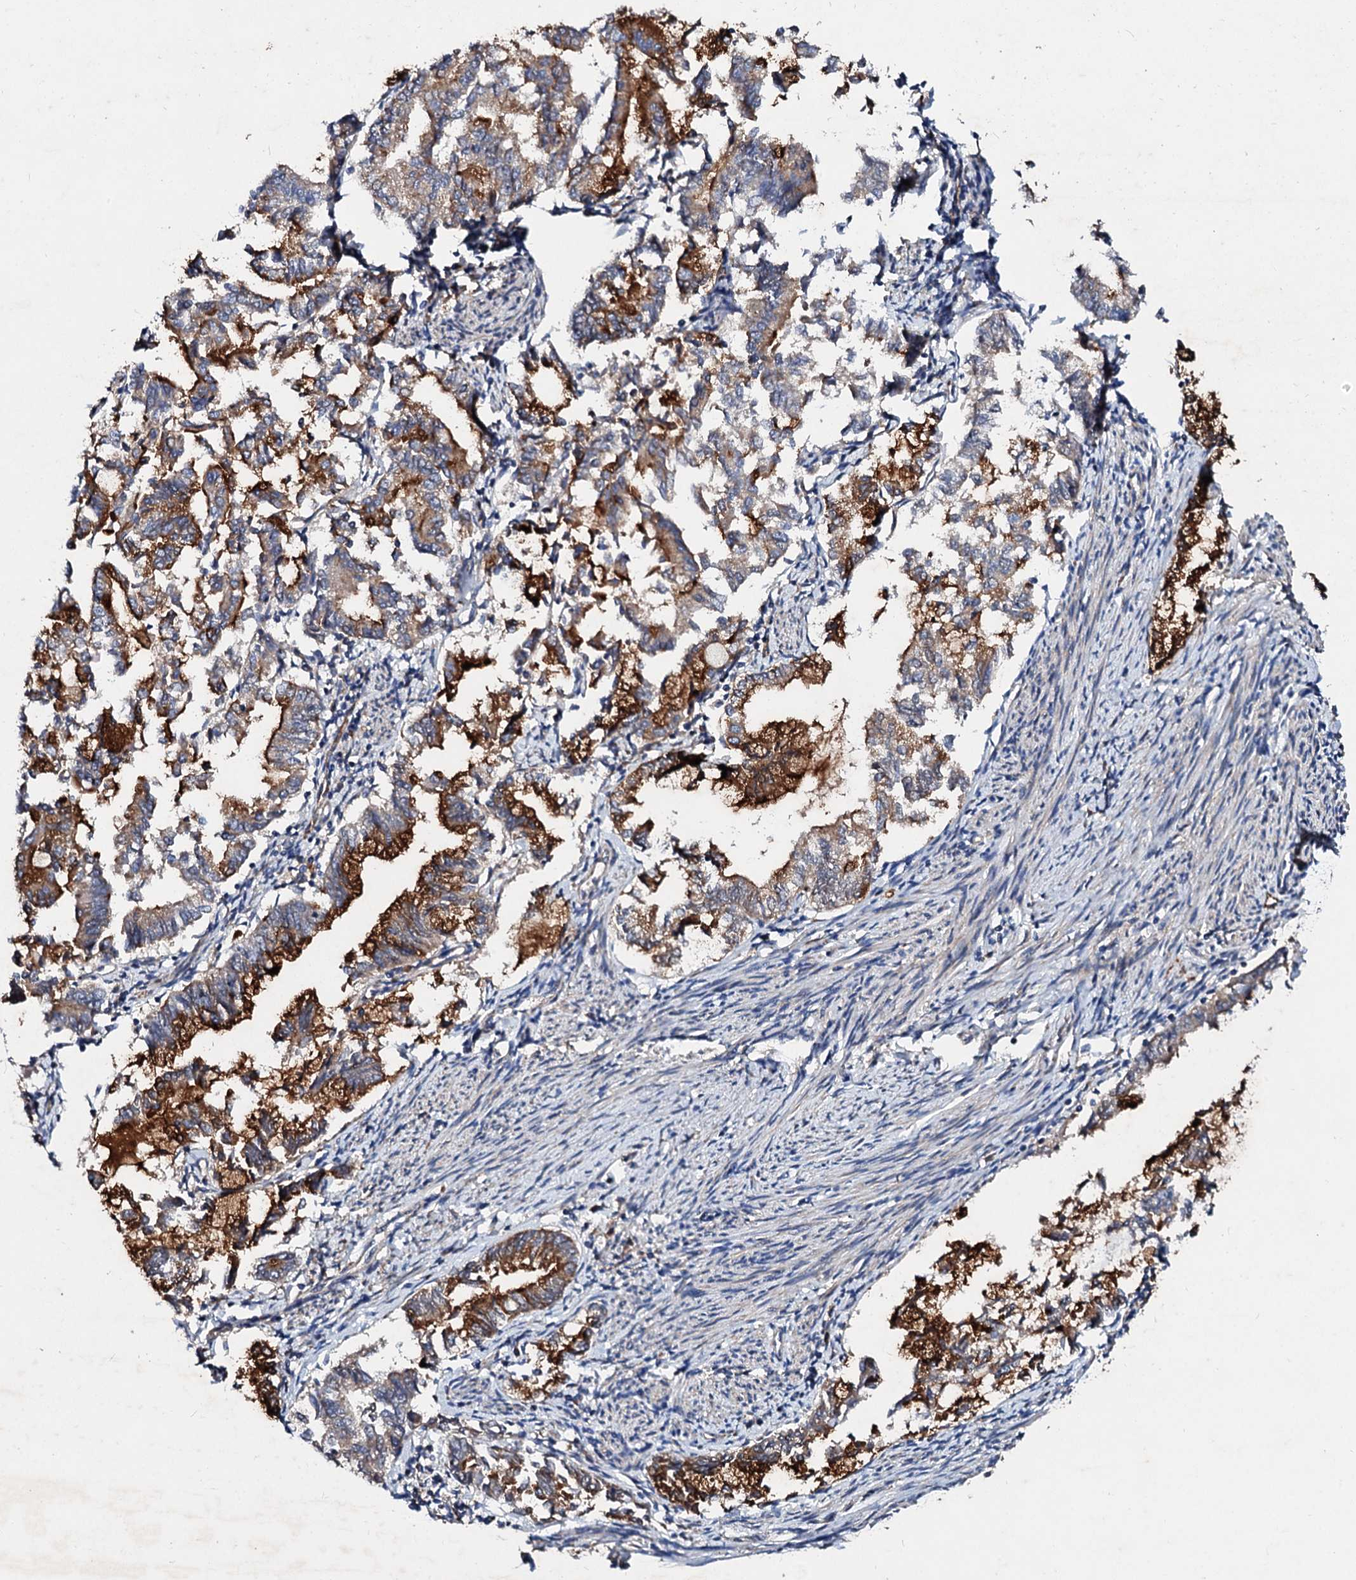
{"staining": {"intensity": "strong", "quantity": "25%-75%", "location": "cytoplasmic/membranous"}, "tissue": "endometrial cancer", "cell_type": "Tumor cells", "image_type": "cancer", "snomed": [{"axis": "morphology", "description": "Adenocarcinoma, NOS"}, {"axis": "topography", "description": "Endometrium"}], "caption": "IHC micrograph of neoplastic tissue: endometrial adenocarcinoma stained using immunohistochemistry (IHC) demonstrates high levels of strong protein expression localized specifically in the cytoplasmic/membranous of tumor cells, appearing as a cytoplasmic/membranous brown color.", "gene": "FIBIN", "patient": {"sex": "female", "age": 79}}